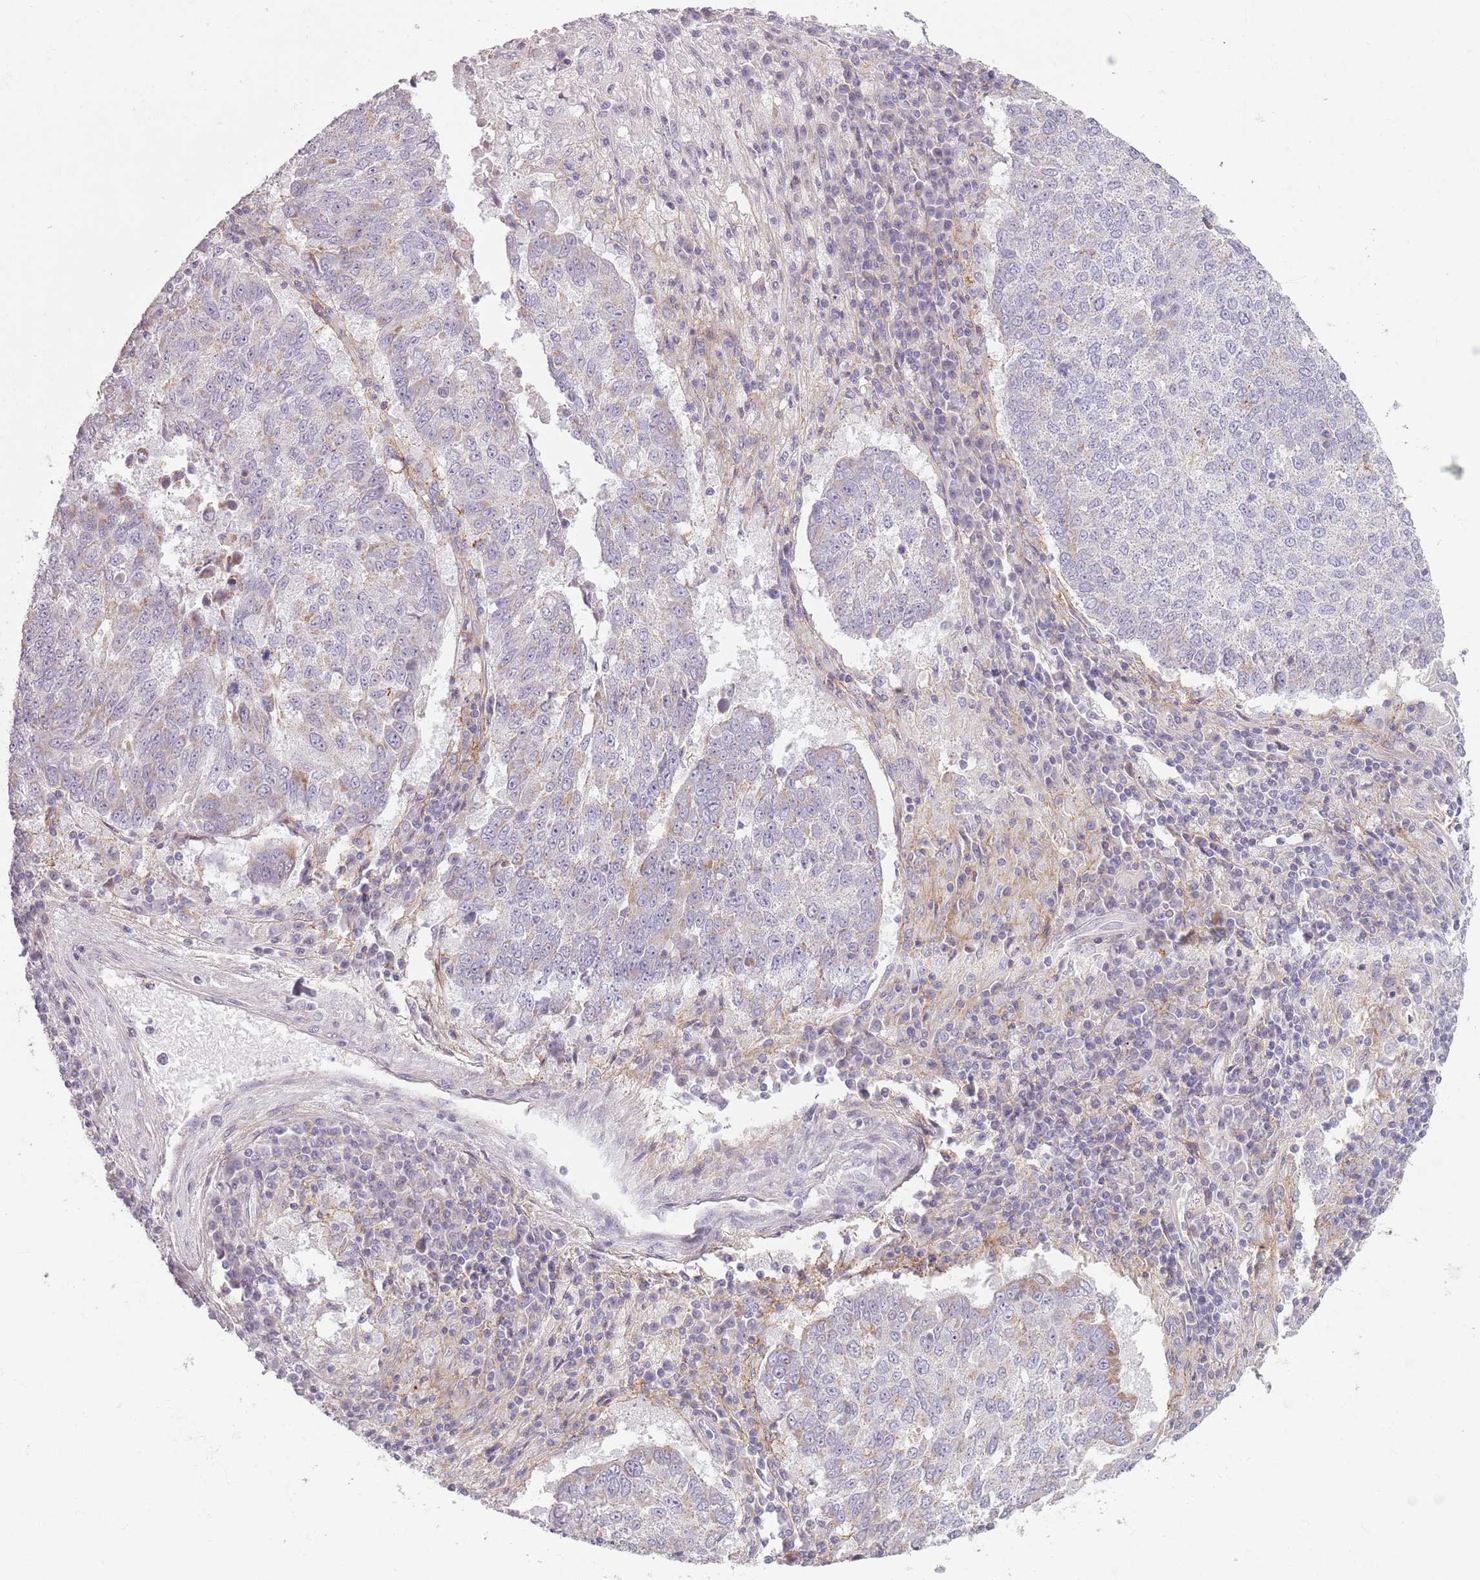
{"staining": {"intensity": "weak", "quantity": "<25%", "location": "cytoplasmic/membranous"}, "tissue": "lung cancer", "cell_type": "Tumor cells", "image_type": "cancer", "snomed": [{"axis": "morphology", "description": "Squamous cell carcinoma, NOS"}, {"axis": "topography", "description": "Lung"}], "caption": "Immunohistochemical staining of lung cancer reveals no significant staining in tumor cells. (DAB (3,3'-diaminobenzidine) immunohistochemistry (IHC), high magnification).", "gene": "SYNGR3", "patient": {"sex": "male", "age": 73}}